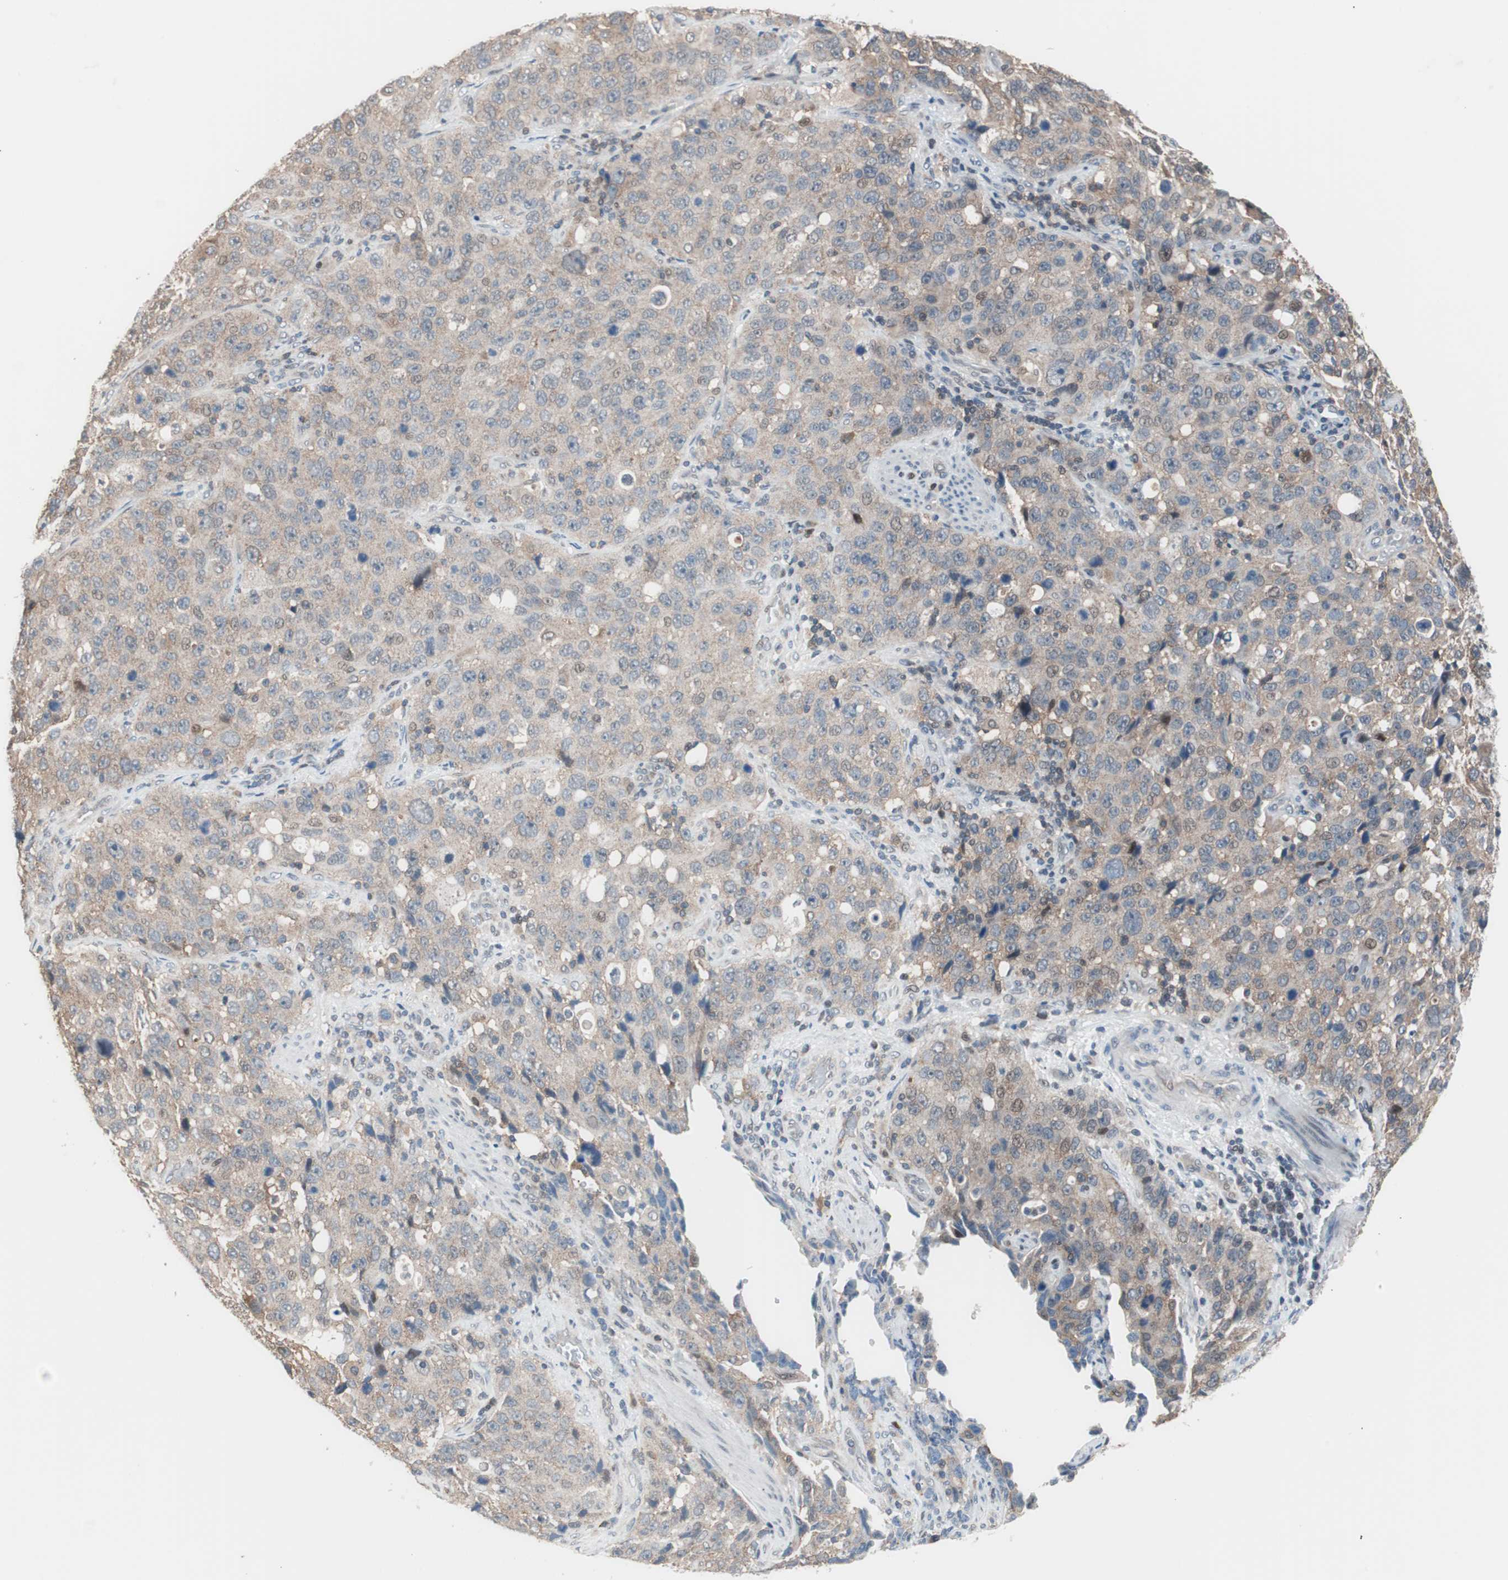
{"staining": {"intensity": "weak", "quantity": "<25%", "location": "cytoplasmic/membranous"}, "tissue": "stomach cancer", "cell_type": "Tumor cells", "image_type": "cancer", "snomed": [{"axis": "morphology", "description": "Normal tissue, NOS"}, {"axis": "morphology", "description": "Adenocarcinoma, NOS"}, {"axis": "topography", "description": "Stomach"}], "caption": "Tumor cells show no significant protein expression in stomach adenocarcinoma.", "gene": "POLH", "patient": {"sex": "male", "age": 48}}